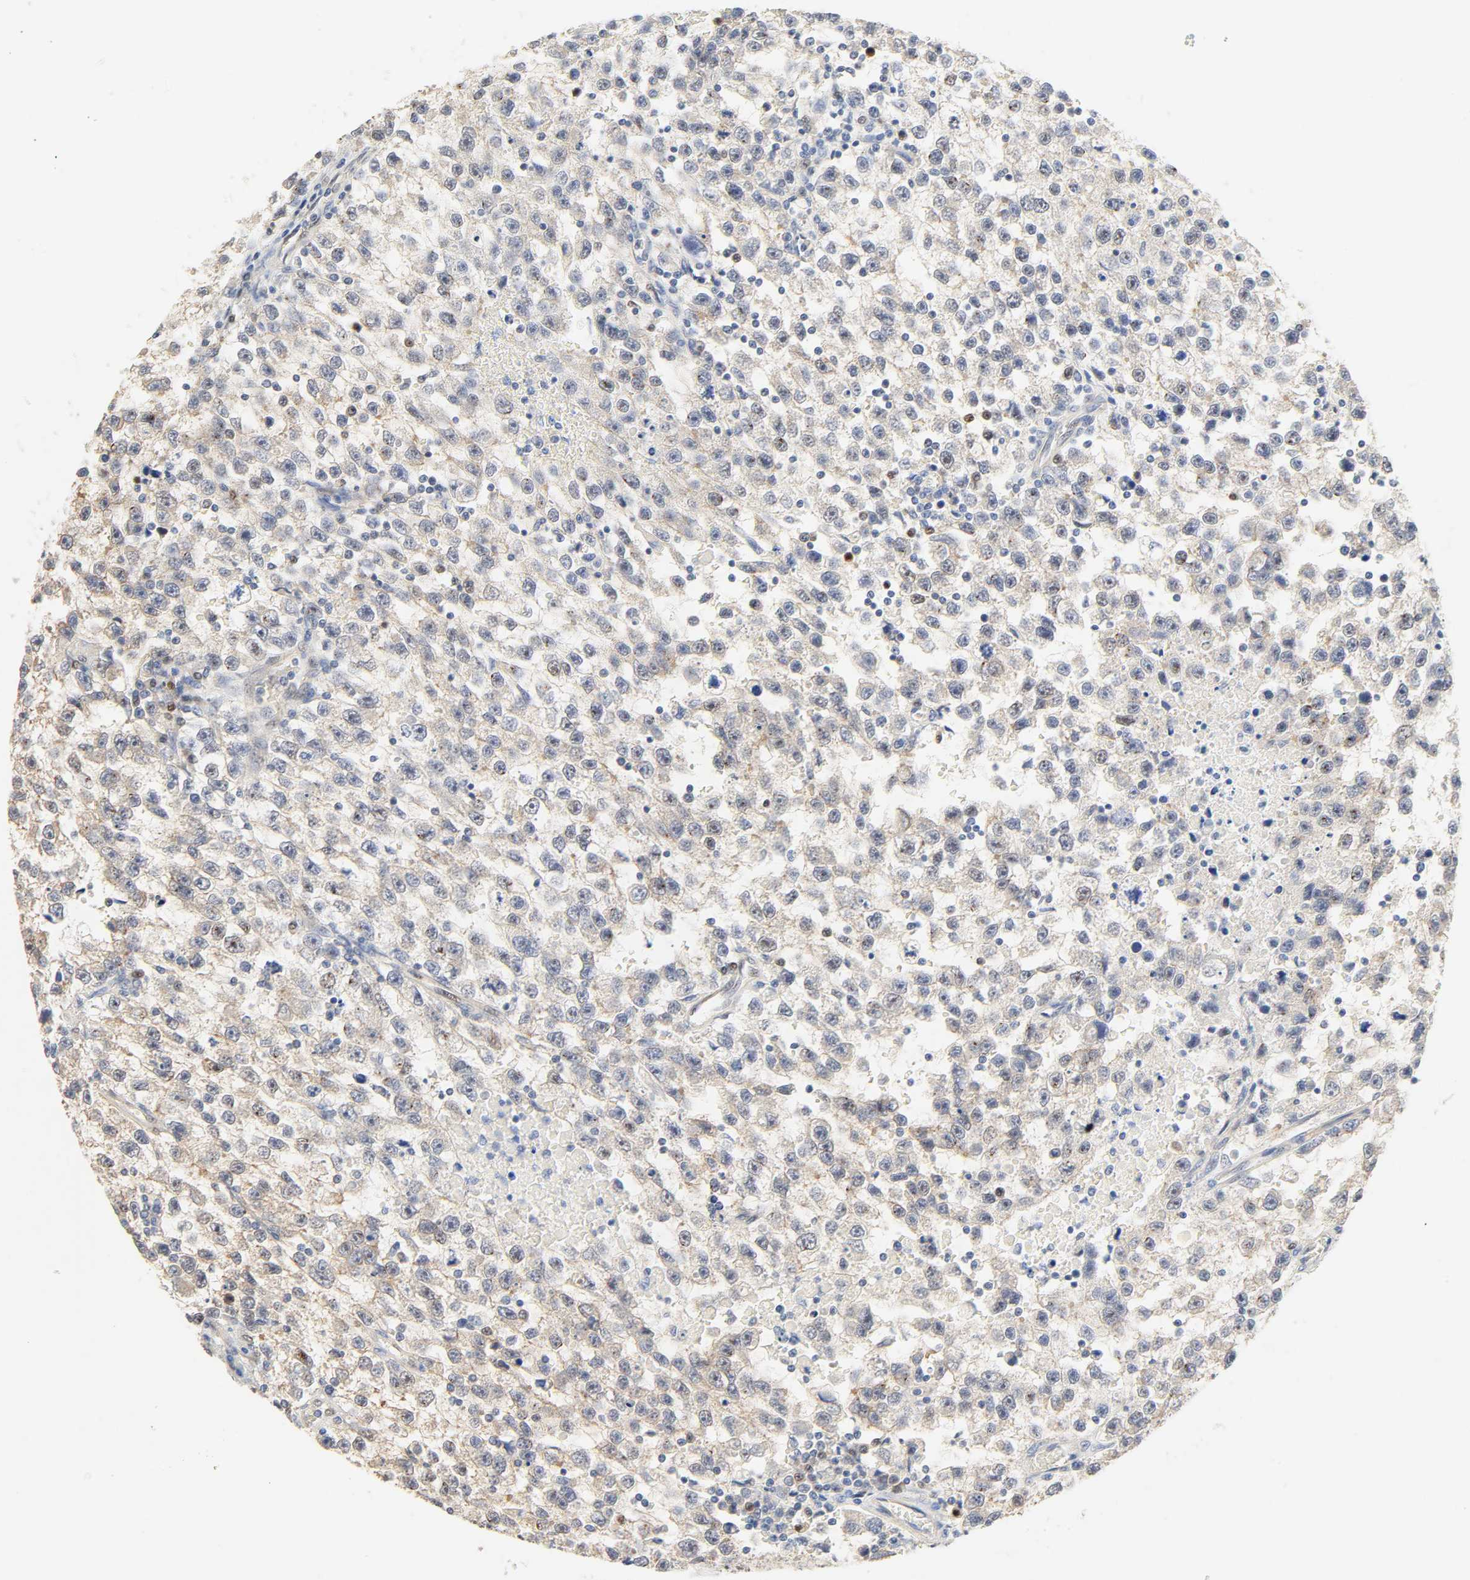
{"staining": {"intensity": "weak", "quantity": ">75%", "location": "cytoplasmic/membranous"}, "tissue": "testis cancer", "cell_type": "Tumor cells", "image_type": "cancer", "snomed": [{"axis": "morphology", "description": "Seminoma, NOS"}, {"axis": "topography", "description": "Testis"}], "caption": "A photomicrograph of human testis seminoma stained for a protein exhibits weak cytoplasmic/membranous brown staining in tumor cells.", "gene": "BORCS8-MEF2B", "patient": {"sex": "male", "age": 33}}